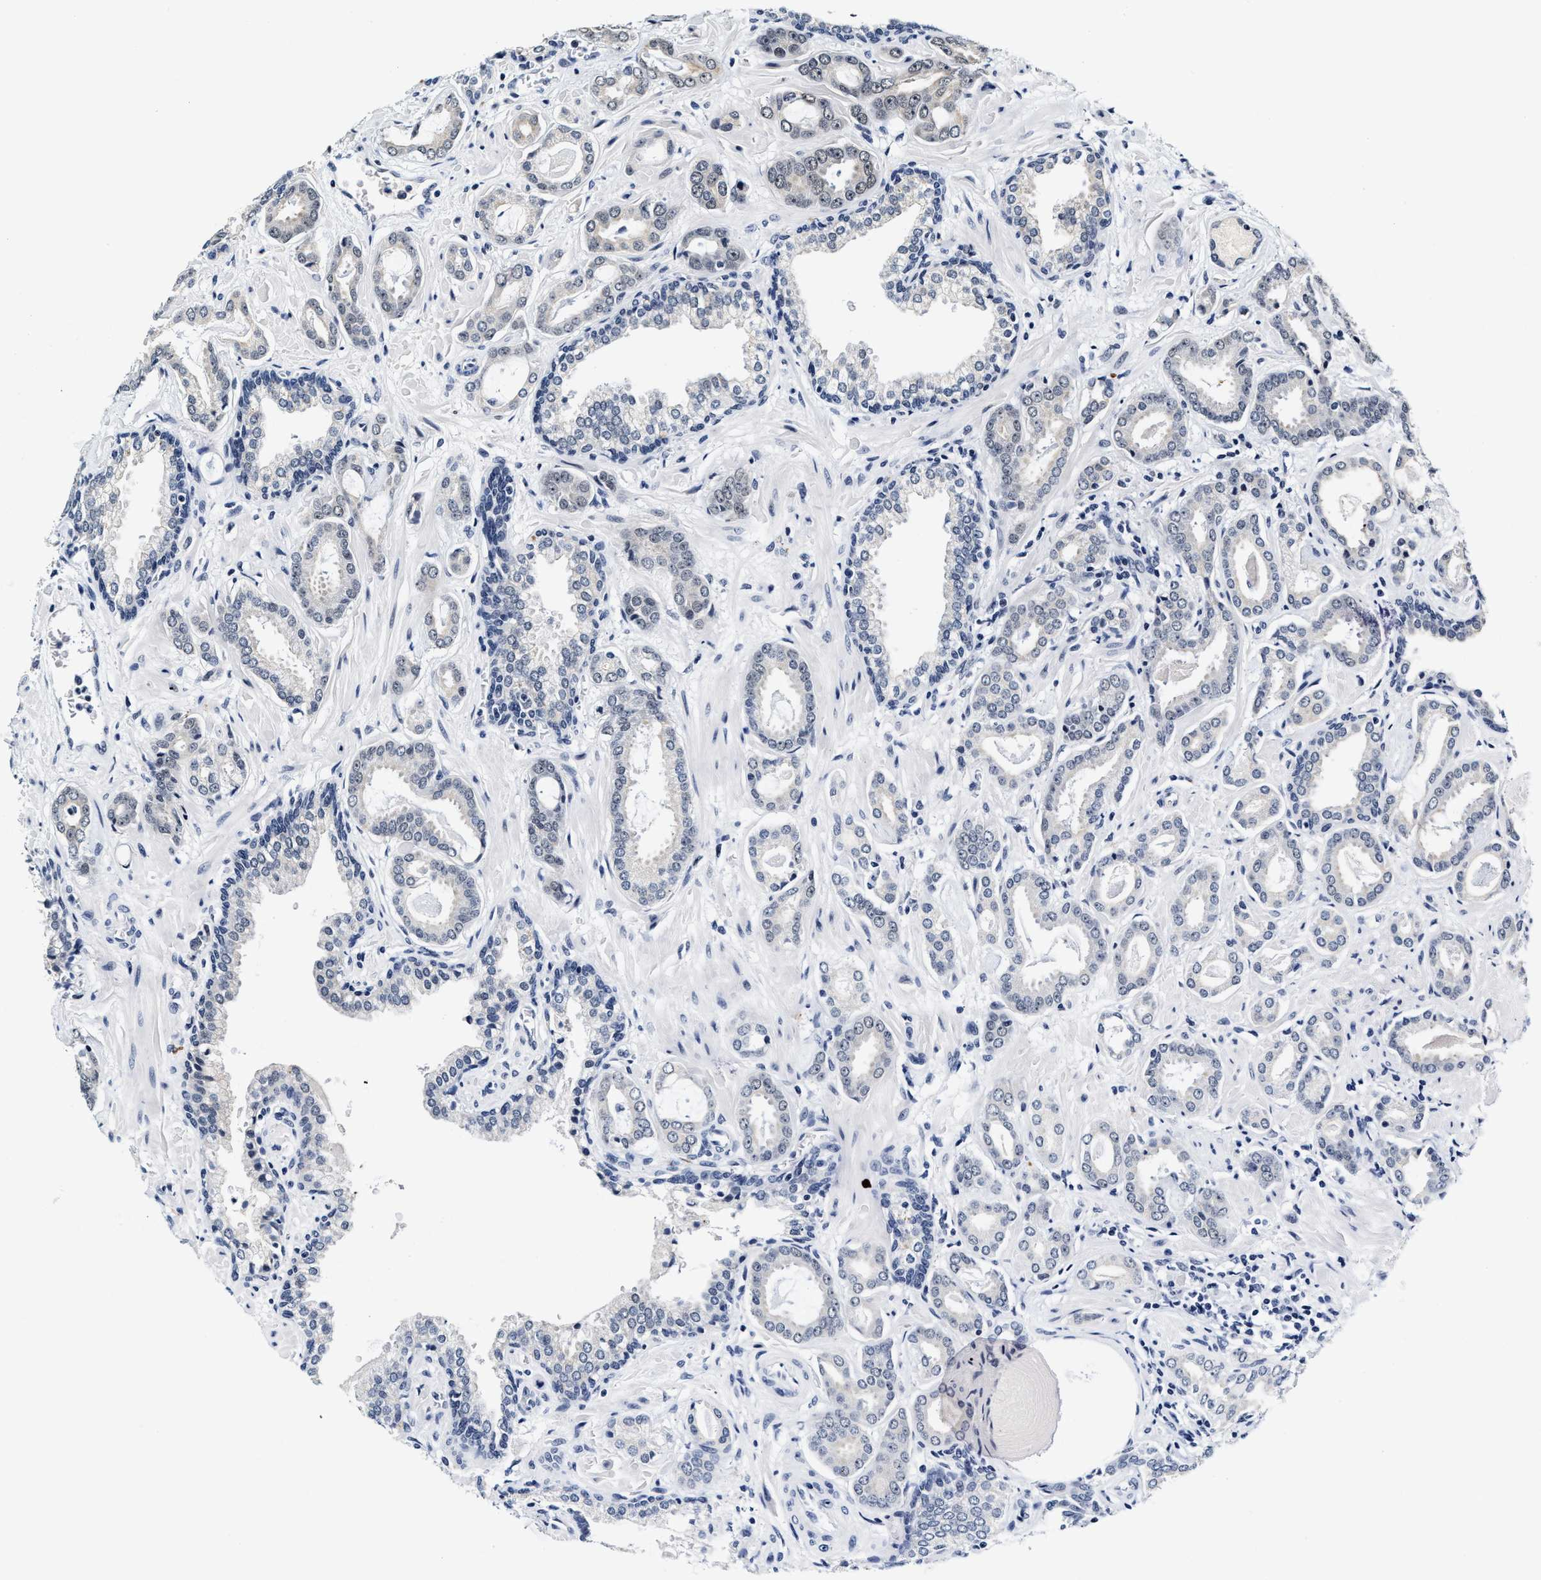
{"staining": {"intensity": "negative", "quantity": "none", "location": "none"}, "tissue": "prostate cancer", "cell_type": "Tumor cells", "image_type": "cancer", "snomed": [{"axis": "morphology", "description": "Adenocarcinoma, Low grade"}, {"axis": "topography", "description": "Prostate"}], "caption": "Immunohistochemistry (IHC) micrograph of human low-grade adenocarcinoma (prostate) stained for a protein (brown), which displays no expression in tumor cells.", "gene": "INIP", "patient": {"sex": "male", "age": 53}}